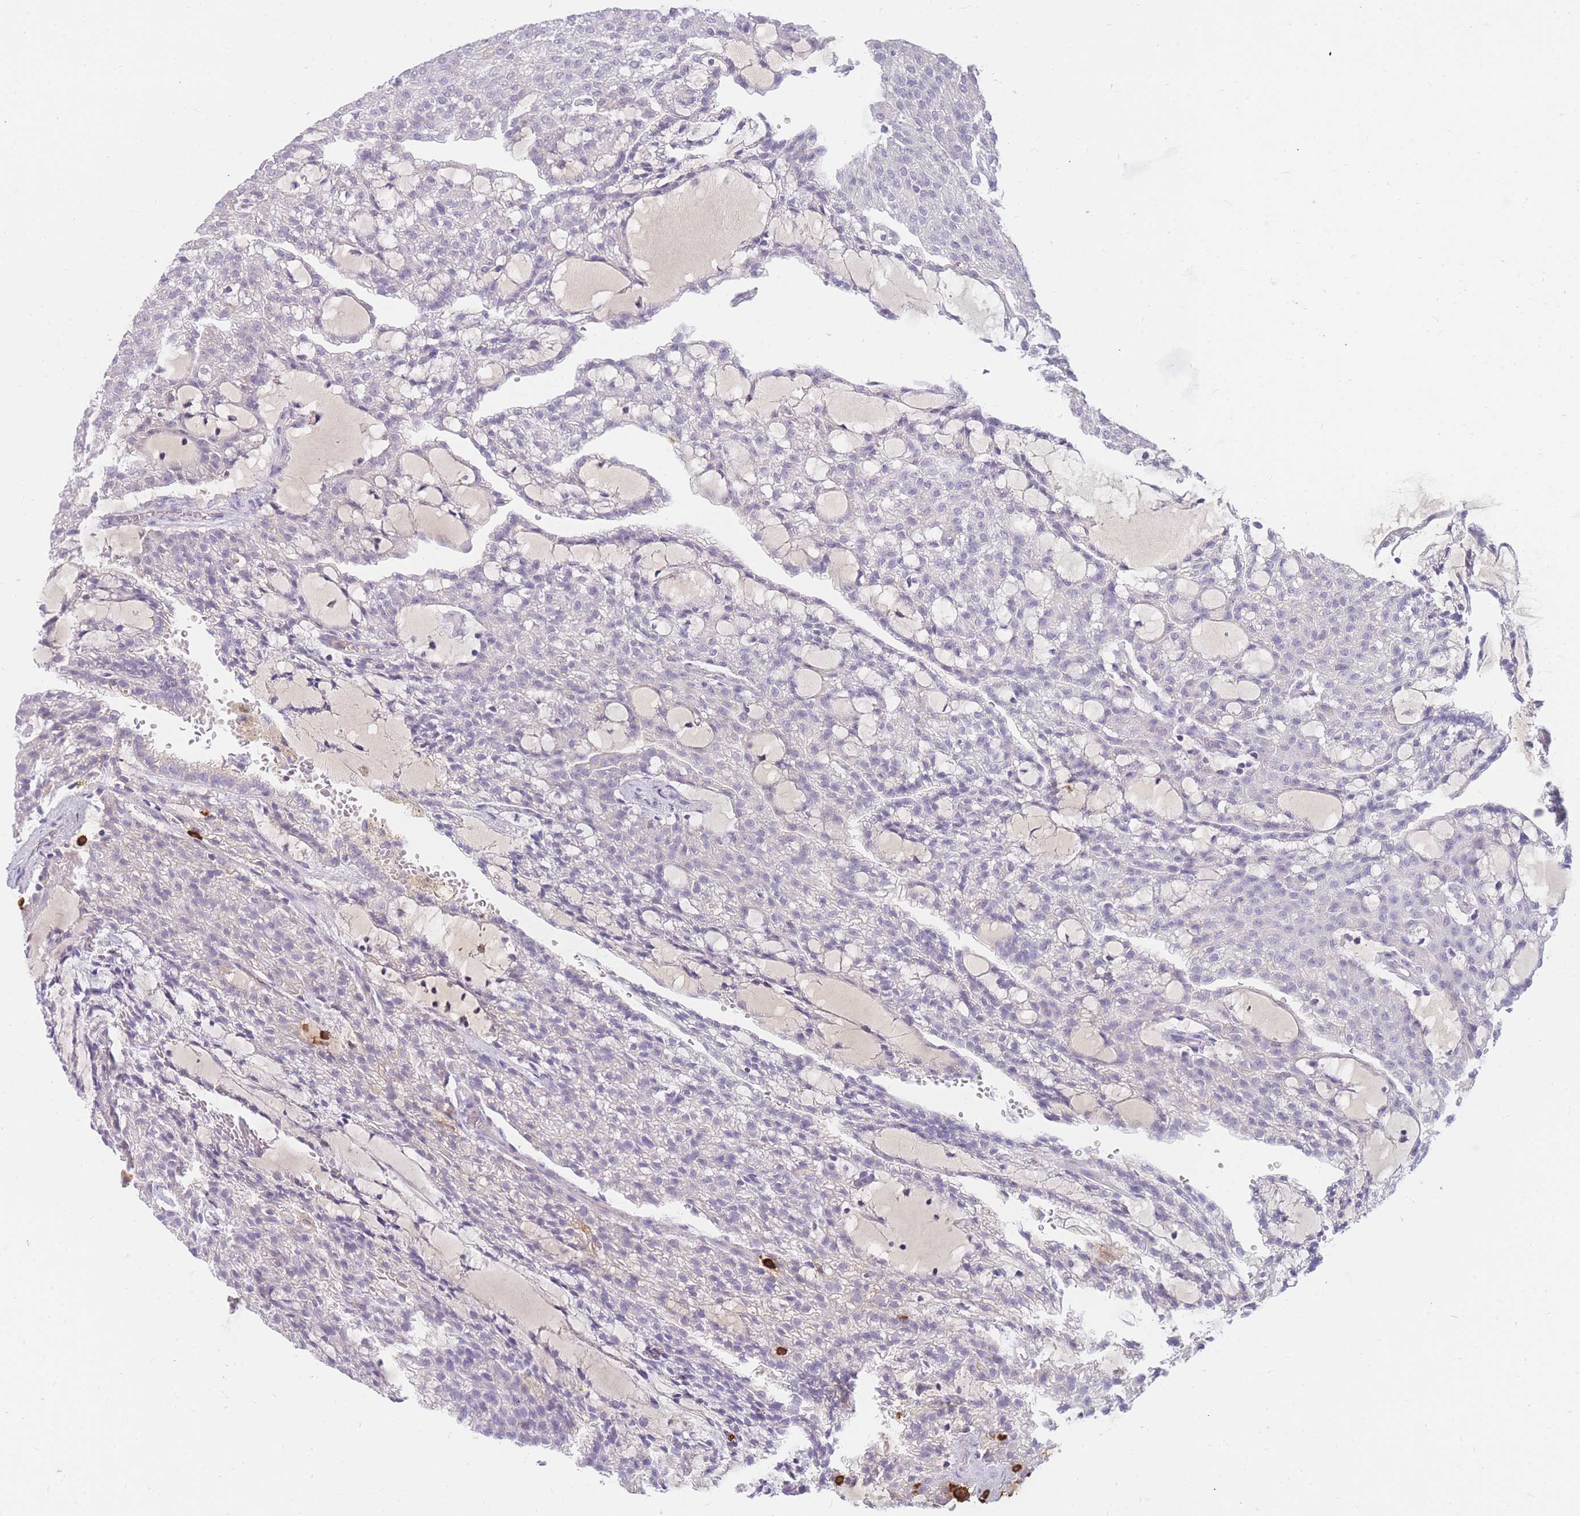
{"staining": {"intensity": "negative", "quantity": "none", "location": "none"}, "tissue": "renal cancer", "cell_type": "Tumor cells", "image_type": "cancer", "snomed": [{"axis": "morphology", "description": "Adenocarcinoma, NOS"}, {"axis": "topography", "description": "Kidney"}], "caption": "IHC of human renal cancer exhibits no staining in tumor cells. (Brightfield microscopy of DAB (3,3'-diaminobenzidine) immunohistochemistry (IHC) at high magnification).", "gene": "TPSD1", "patient": {"sex": "male", "age": 63}}